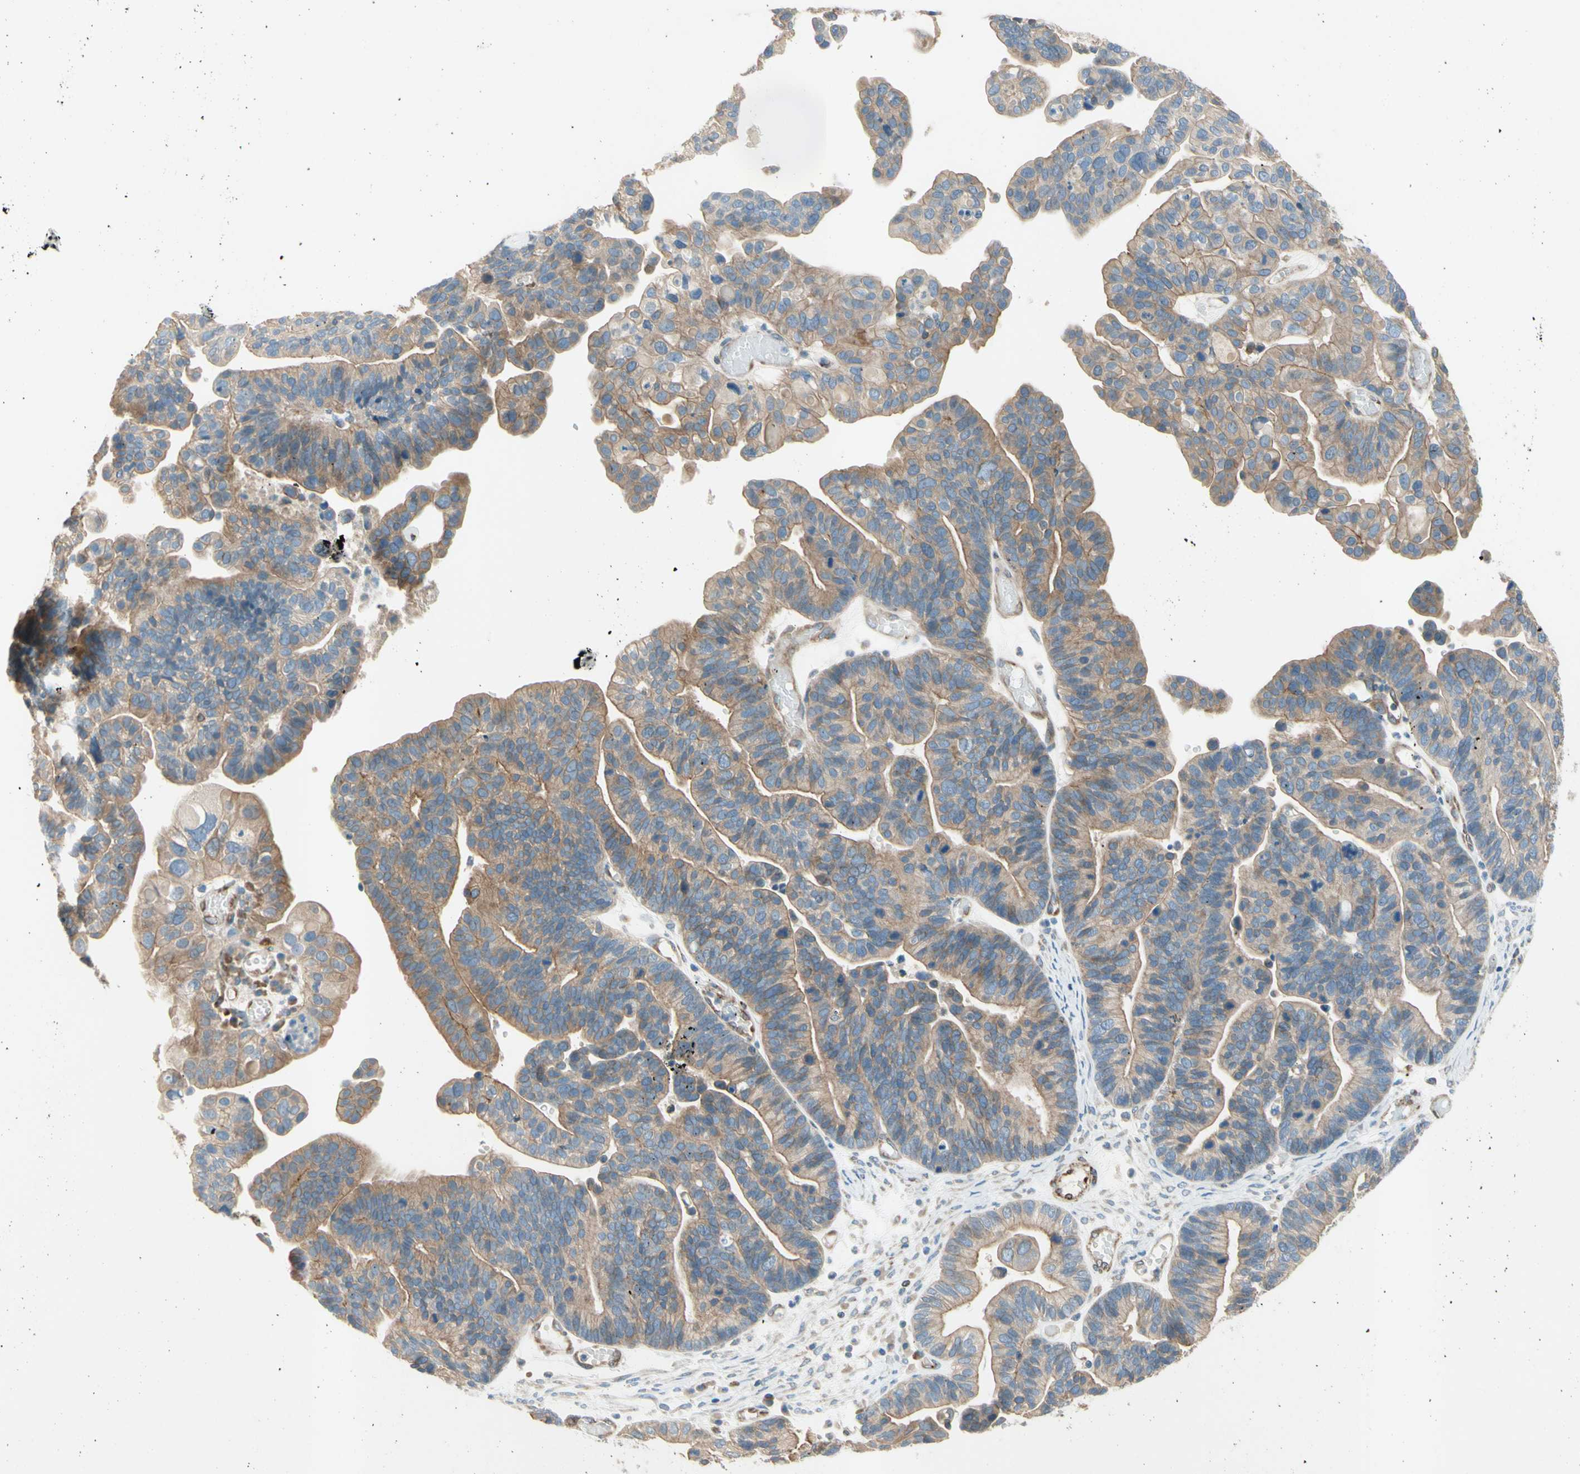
{"staining": {"intensity": "moderate", "quantity": ">75%", "location": "cytoplasmic/membranous"}, "tissue": "ovarian cancer", "cell_type": "Tumor cells", "image_type": "cancer", "snomed": [{"axis": "morphology", "description": "Cystadenocarcinoma, serous, NOS"}, {"axis": "topography", "description": "Ovary"}], "caption": "Brown immunohistochemical staining in ovarian serous cystadenocarcinoma reveals moderate cytoplasmic/membranous staining in approximately >75% of tumor cells.", "gene": "TRAF2", "patient": {"sex": "female", "age": 56}}